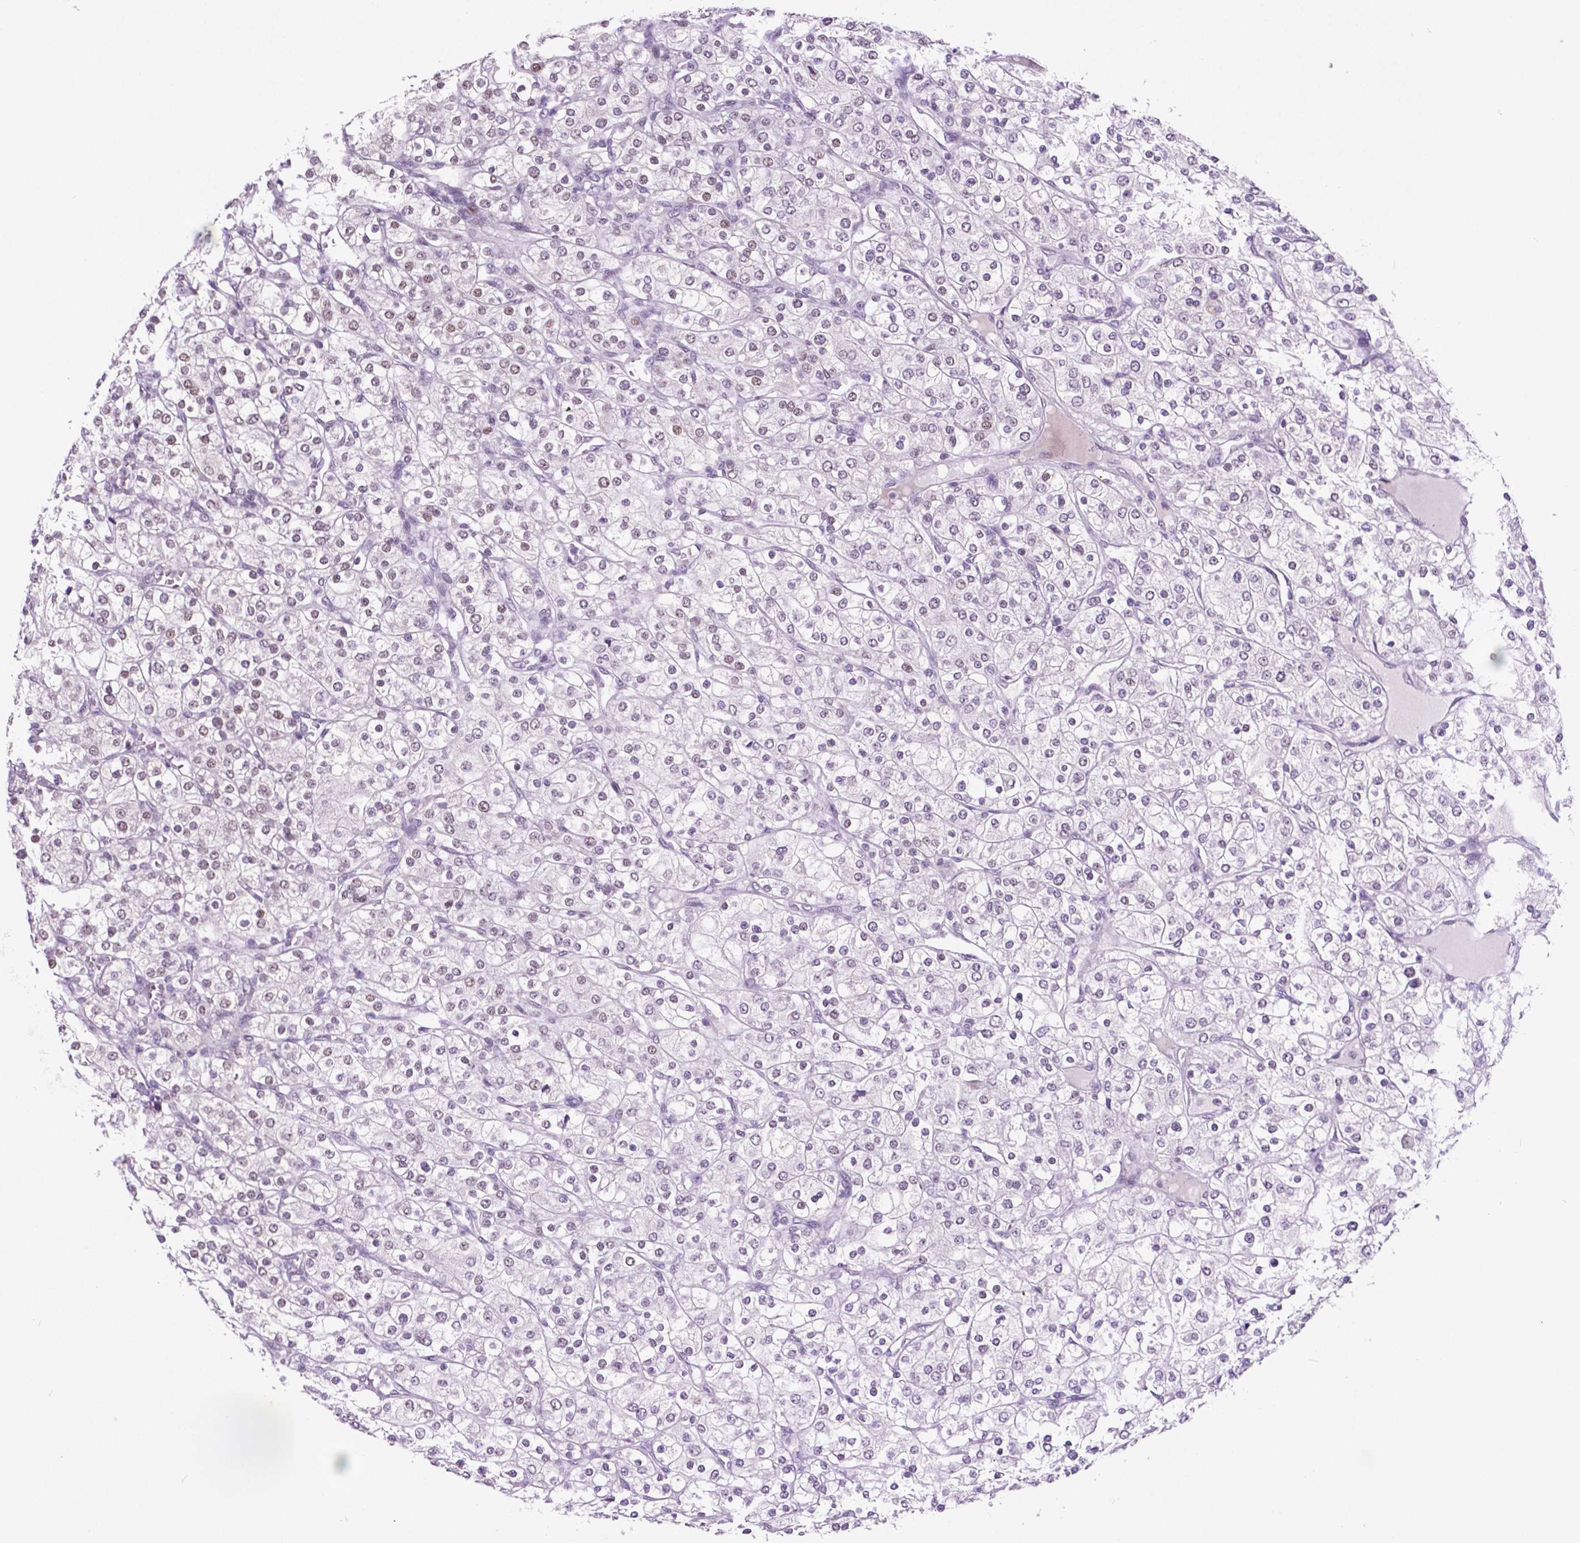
{"staining": {"intensity": "weak", "quantity": "<25%", "location": "nuclear"}, "tissue": "renal cancer", "cell_type": "Tumor cells", "image_type": "cancer", "snomed": [{"axis": "morphology", "description": "Adenocarcinoma, NOS"}, {"axis": "topography", "description": "Kidney"}], "caption": "Tumor cells are negative for protein expression in human adenocarcinoma (renal).", "gene": "NCOR1", "patient": {"sex": "male", "age": 80}}